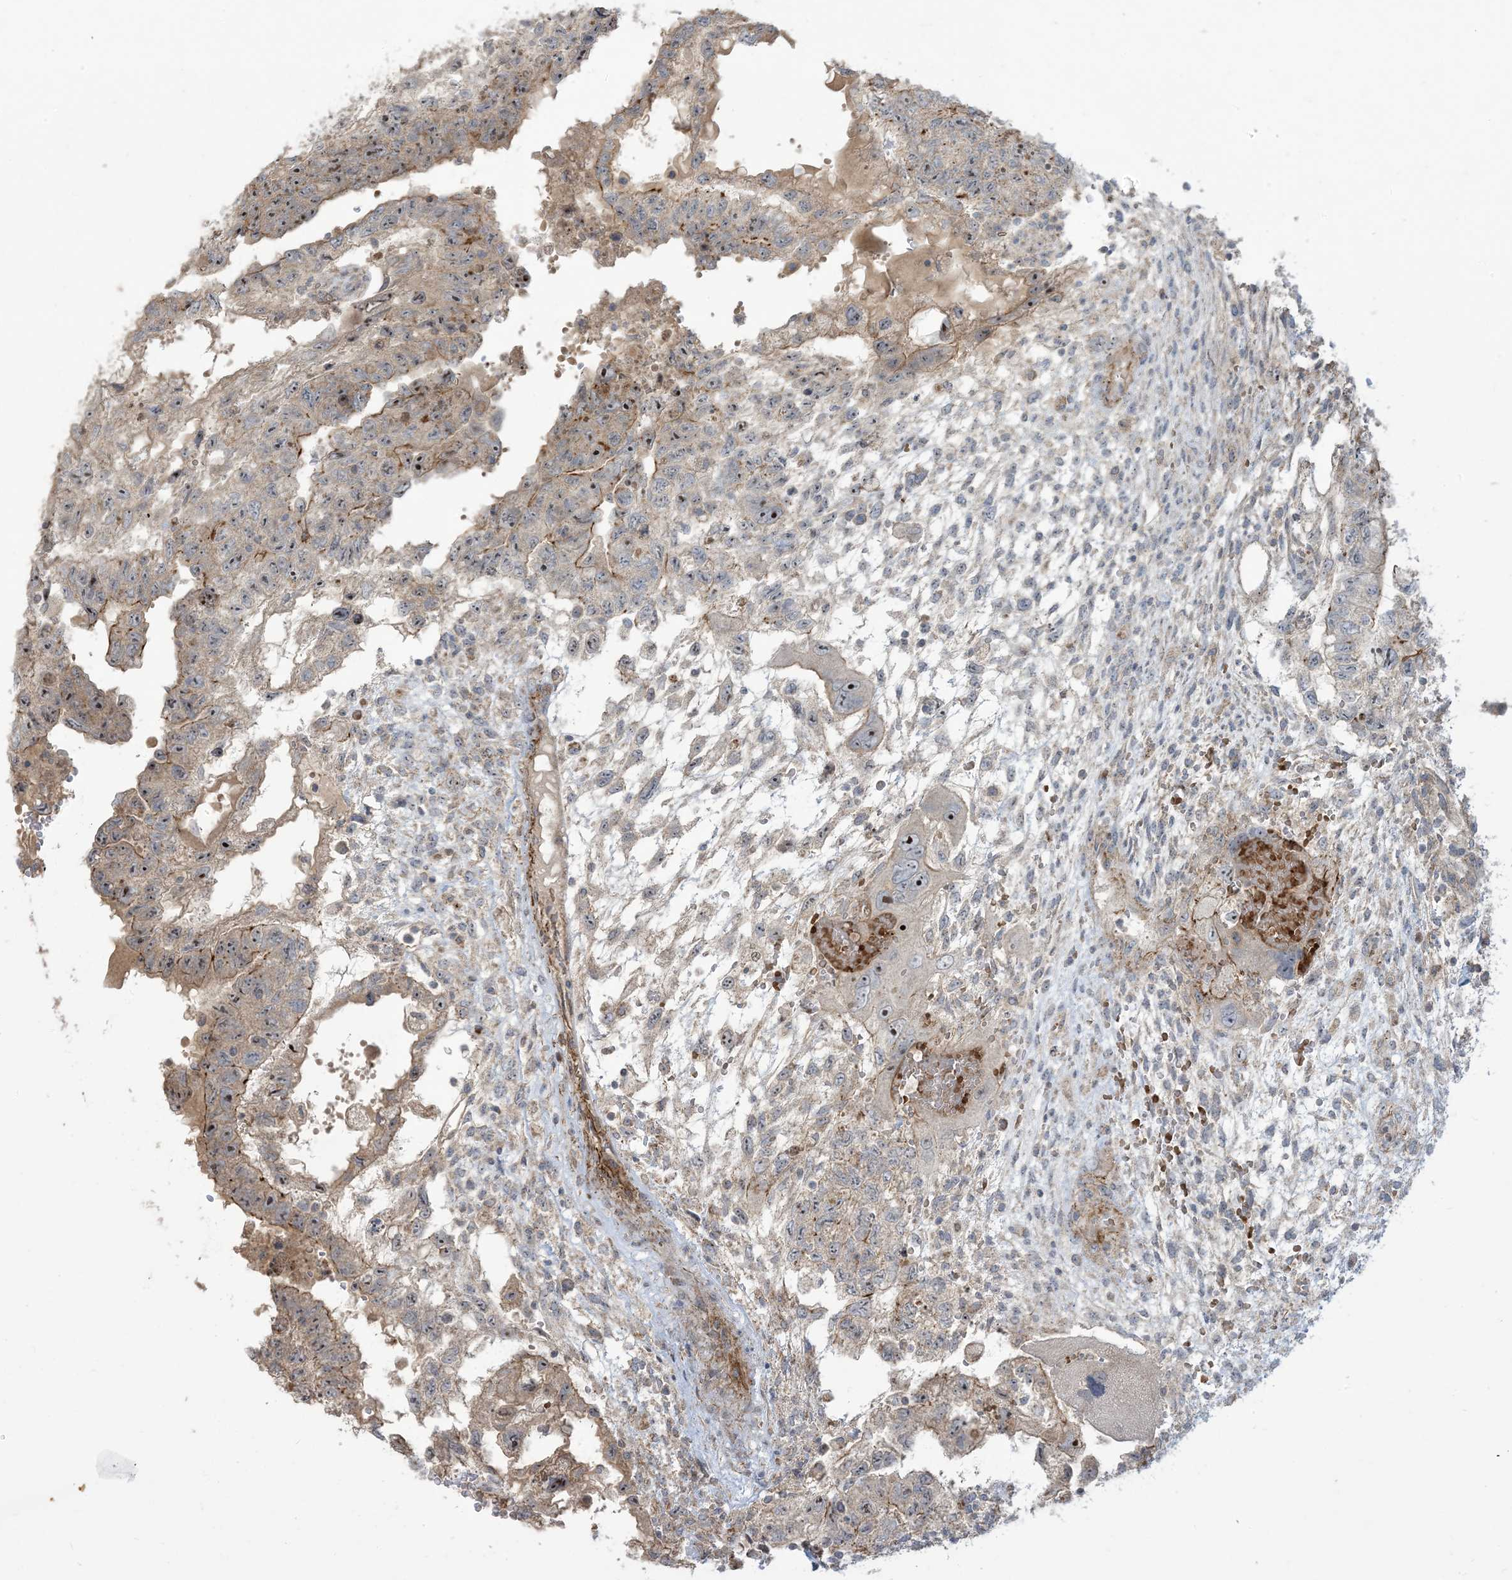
{"staining": {"intensity": "strong", "quantity": "<25%", "location": "nuclear"}, "tissue": "testis cancer", "cell_type": "Tumor cells", "image_type": "cancer", "snomed": [{"axis": "morphology", "description": "Carcinoma, Embryonal, NOS"}, {"axis": "topography", "description": "Testis"}], "caption": "Brown immunohistochemical staining in testis cancer shows strong nuclear positivity in about <25% of tumor cells. (Brightfield microscopy of DAB IHC at high magnification).", "gene": "KLHL18", "patient": {"sex": "male", "age": 36}}